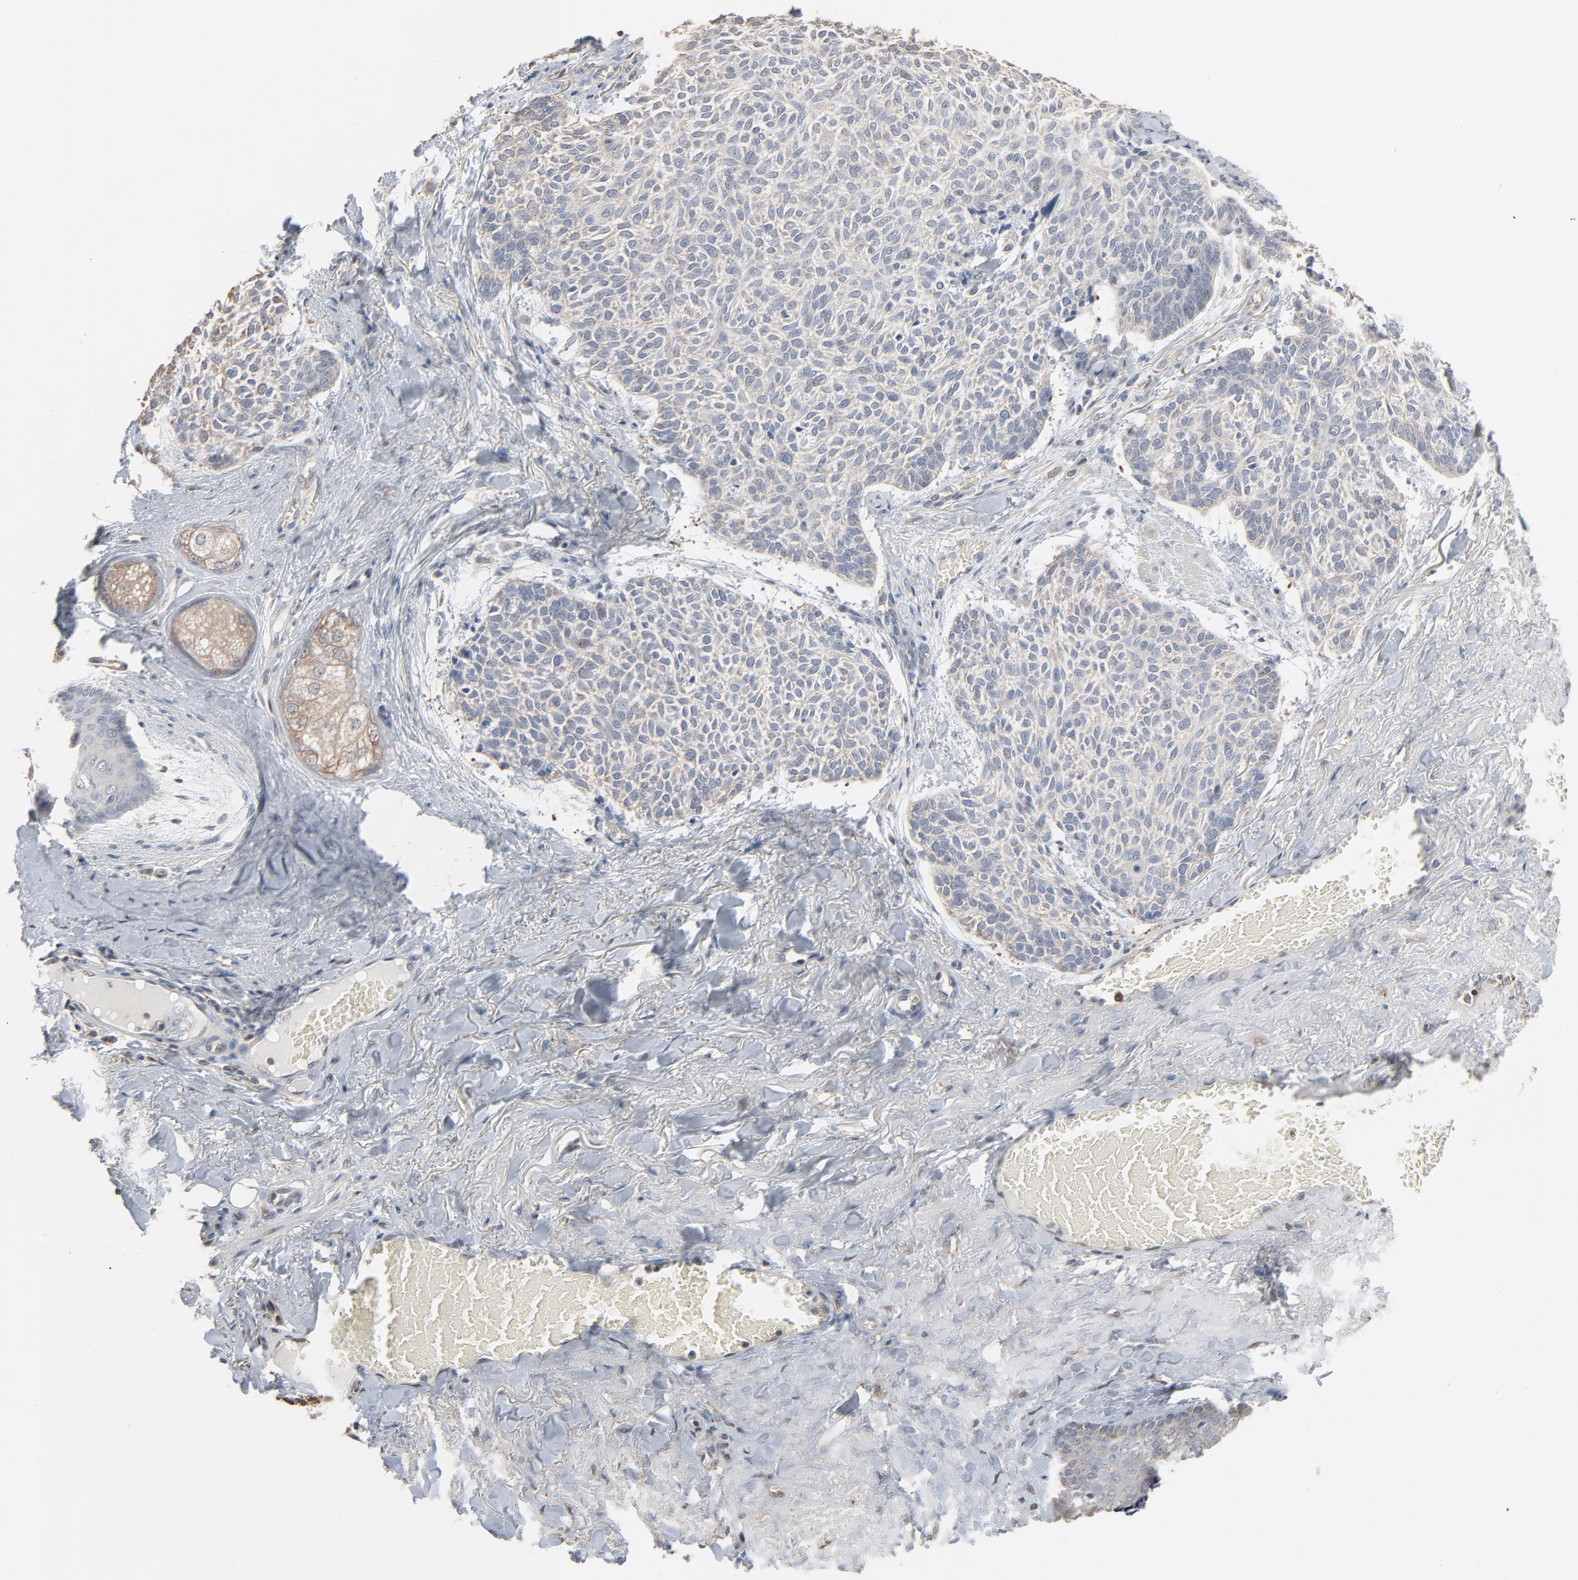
{"staining": {"intensity": "negative", "quantity": "none", "location": "none"}, "tissue": "skin cancer", "cell_type": "Tumor cells", "image_type": "cancer", "snomed": [{"axis": "morphology", "description": "Normal tissue, NOS"}, {"axis": "morphology", "description": "Basal cell carcinoma"}, {"axis": "topography", "description": "Skin"}], "caption": "Immunohistochemistry (IHC) histopathology image of neoplastic tissue: basal cell carcinoma (skin) stained with DAB (3,3'-diaminobenzidine) shows no significant protein staining in tumor cells.", "gene": "CCT5", "patient": {"sex": "female", "age": 70}}